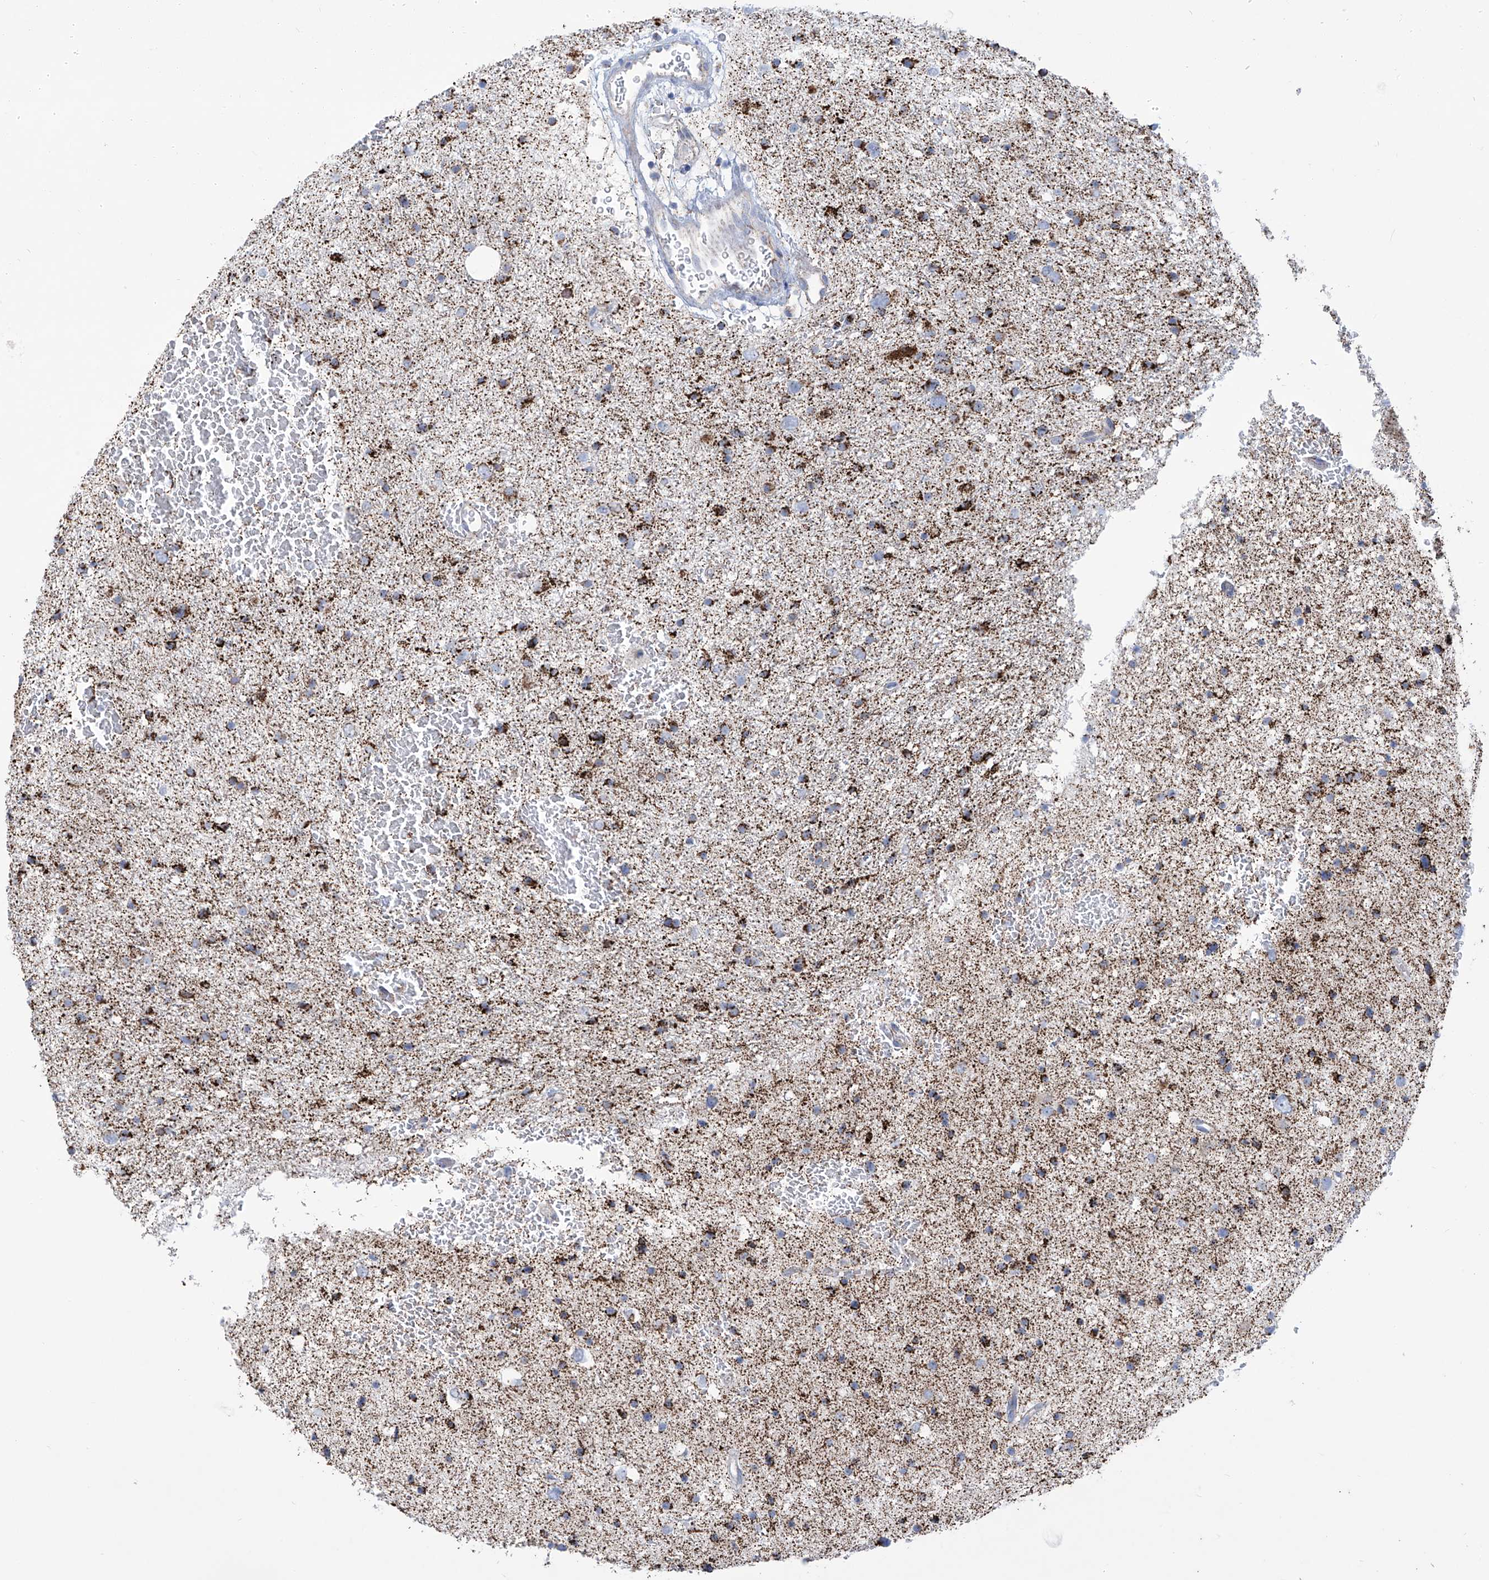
{"staining": {"intensity": "strong", "quantity": ">75%", "location": "cytoplasmic/membranous"}, "tissue": "glioma", "cell_type": "Tumor cells", "image_type": "cancer", "snomed": [{"axis": "morphology", "description": "Glioma, malignant, Low grade"}, {"axis": "topography", "description": "Brain"}], "caption": "Immunohistochemistry photomicrograph of neoplastic tissue: malignant glioma (low-grade) stained using immunohistochemistry (IHC) exhibits high levels of strong protein expression localized specifically in the cytoplasmic/membranous of tumor cells, appearing as a cytoplasmic/membranous brown color.", "gene": "ALDH6A1", "patient": {"sex": "female", "age": 37}}